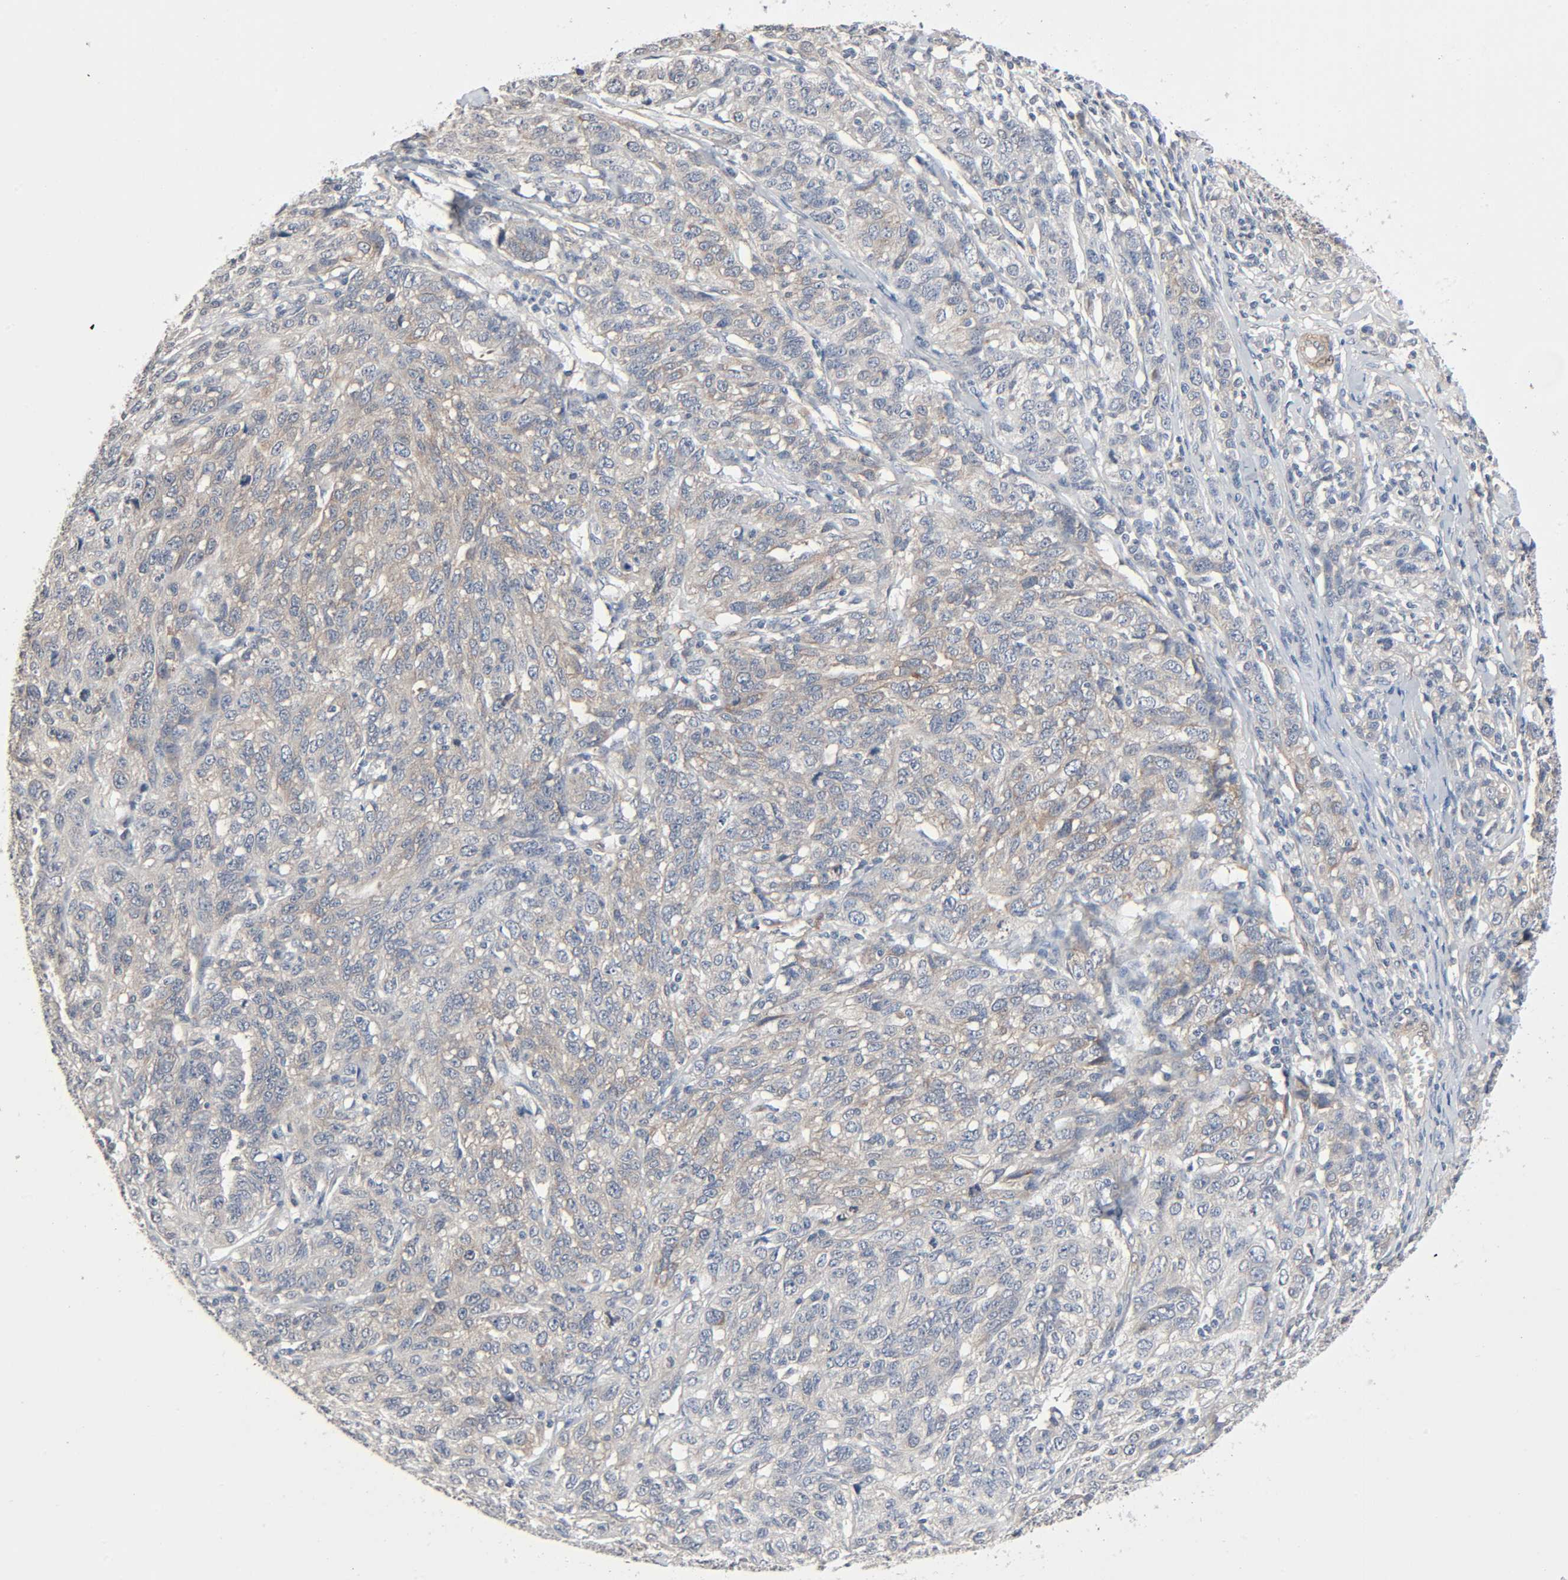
{"staining": {"intensity": "weak", "quantity": ">75%", "location": "cytoplasmic/membranous"}, "tissue": "ovarian cancer", "cell_type": "Tumor cells", "image_type": "cancer", "snomed": [{"axis": "morphology", "description": "Cystadenocarcinoma, serous, NOS"}, {"axis": "topography", "description": "Ovary"}], "caption": "DAB immunohistochemical staining of human ovarian serous cystadenocarcinoma shows weak cytoplasmic/membranous protein staining in approximately >75% of tumor cells. The protein of interest is shown in brown color, while the nuclei are stained blue.", "gene": "PTK2", "patient": {"sex": "female", "age": 71}}